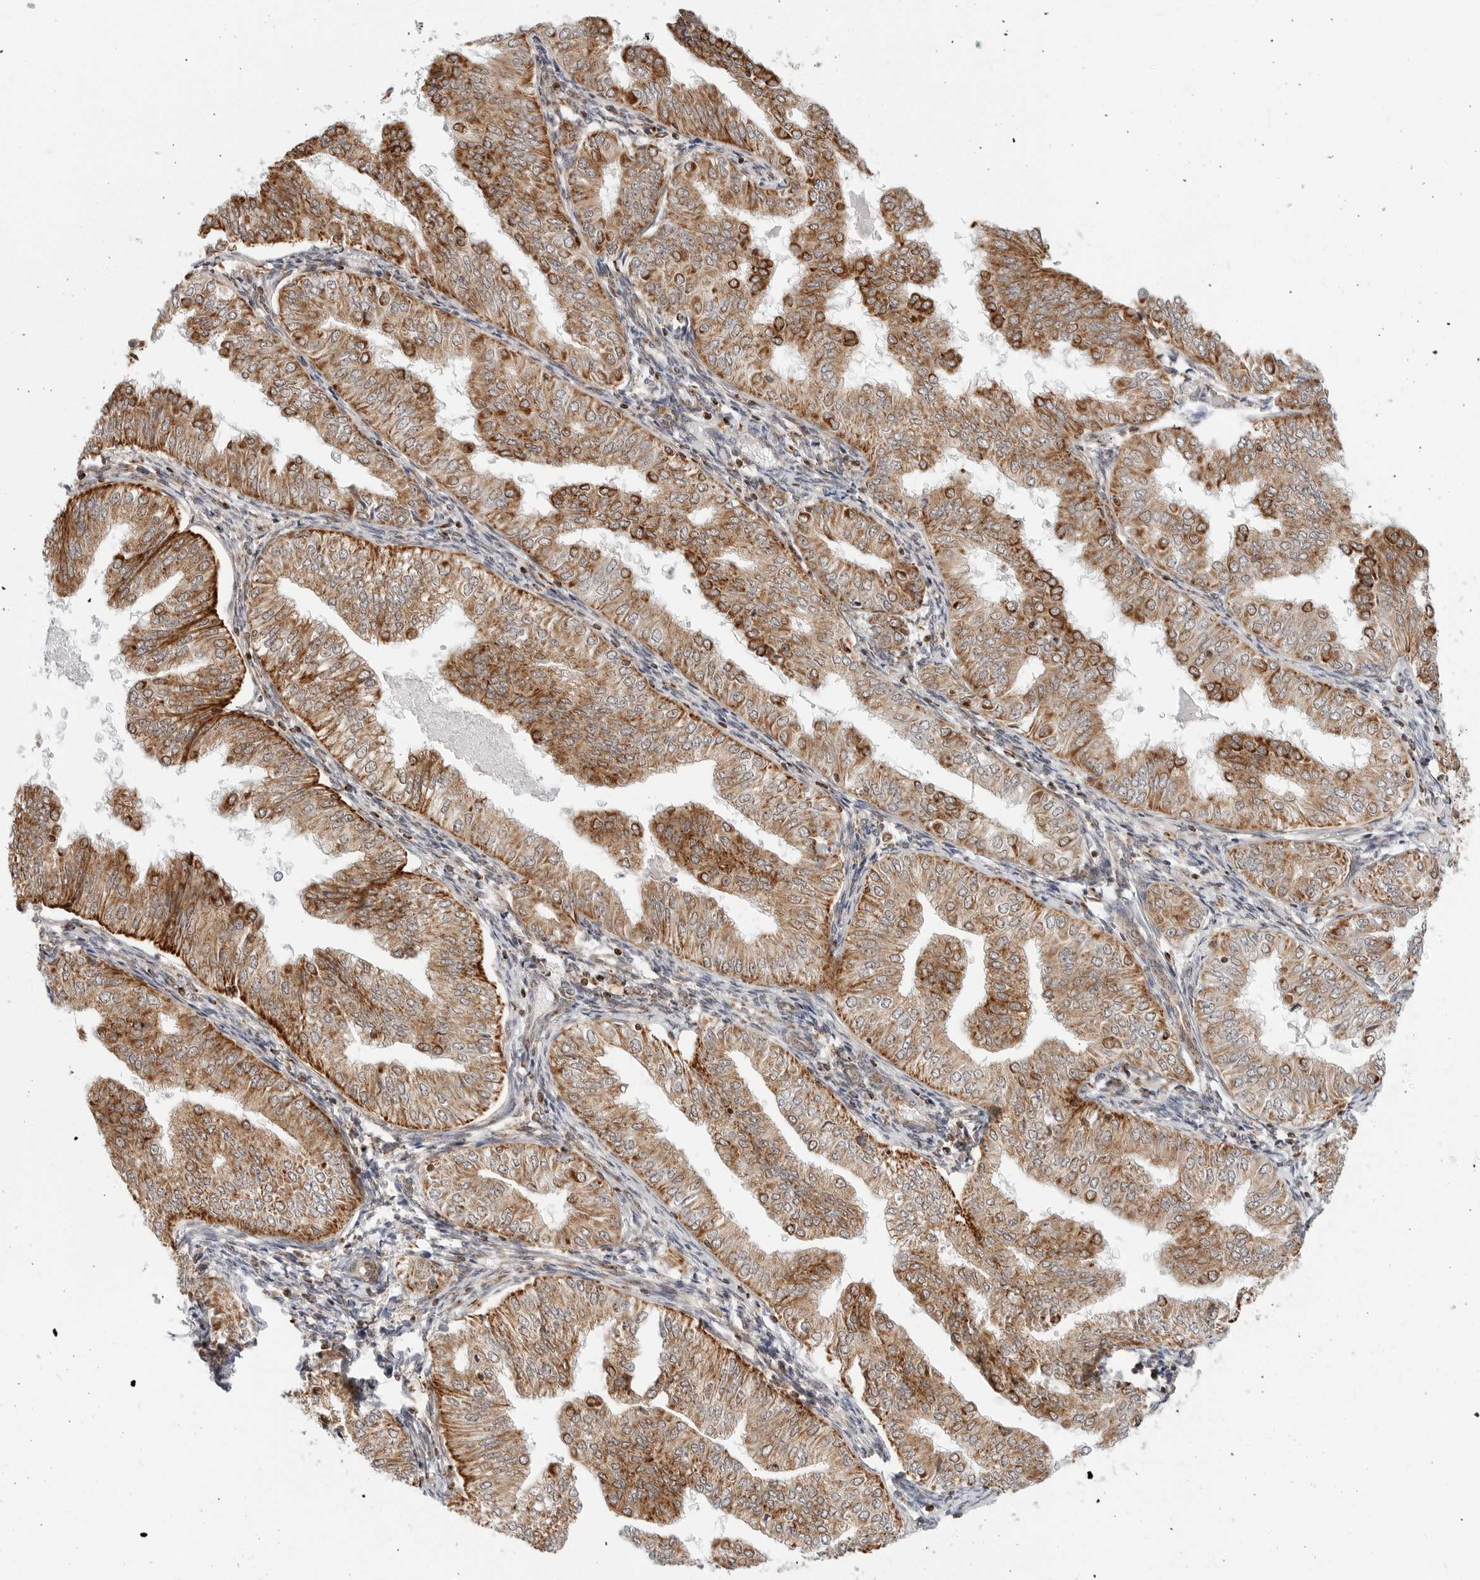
{"staining": {"intensity": "strong", "quantity": "25%-75%", "location": "cytoplasmic/membranous"}, "tissue": "endometrial cancer", "cell_type": "Tumor cells", "image_type": "cancer", "snomed": [{"axis": "morphology", "description": "Normal tissue, NOS"}, {"axis": "morphology", "description": "Adenocarcinoma, NOS"}, {"axis": "topography", "description": "Endometrium"}], "caption": "An immunohistochemistry (IHC) image of tumor tissue is shown. Protein staining in brown shows strong cytoplasmic/membranous positivity in adenocarcinoma (endometrial) within tumor cells. Nuclei are stained in blue.", "gene": "POLR3GL", "patient": {"sex": "female", "age": 53}}